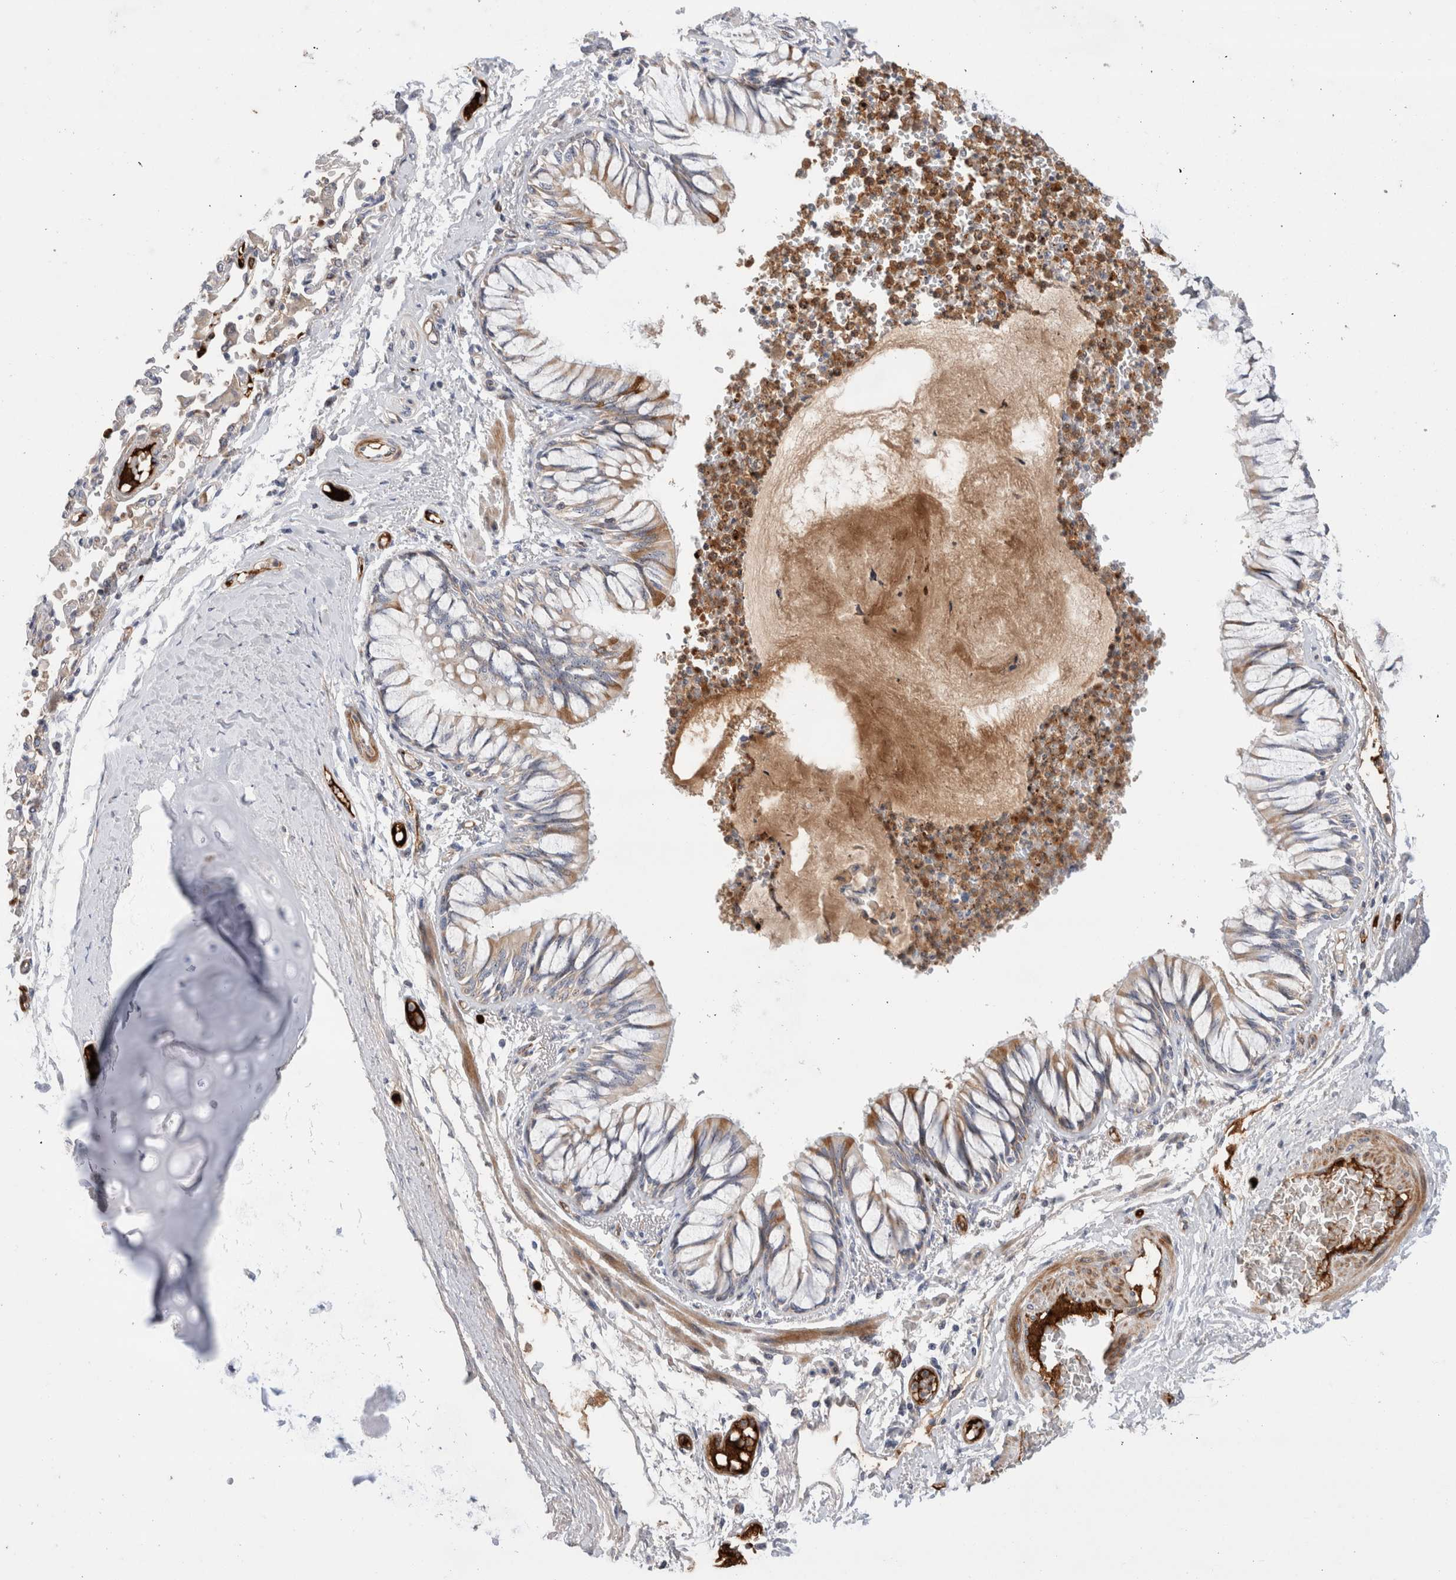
{"staining": {"intensity": "moderate", "quantity": "<25%", "location": "cytoplasmic/membranous"}, "tissue": "bronchus", "cell_type": "Respiratory epithelial cells", "image_type": "normal", "snomed": [{"axis": "morphology", "description": "Normal tissue, NOS"}, {"axis": "topography", "description": "Cartilage tissue"}, {"axis": "topography", "description": "Bronchus"}, {"axis": "topography", "description": "Lung"}], "caption": "Immunohistochemistry histopathology image of unremarkable bronchus stained for a protein (brown), which shows low levels of moderate cytoplasmic/membranous positivity in approximately <25% of respiratory epithelial cells.", "gene": "ECHDC2", "patient": {"sex": "female", "age": 49}}